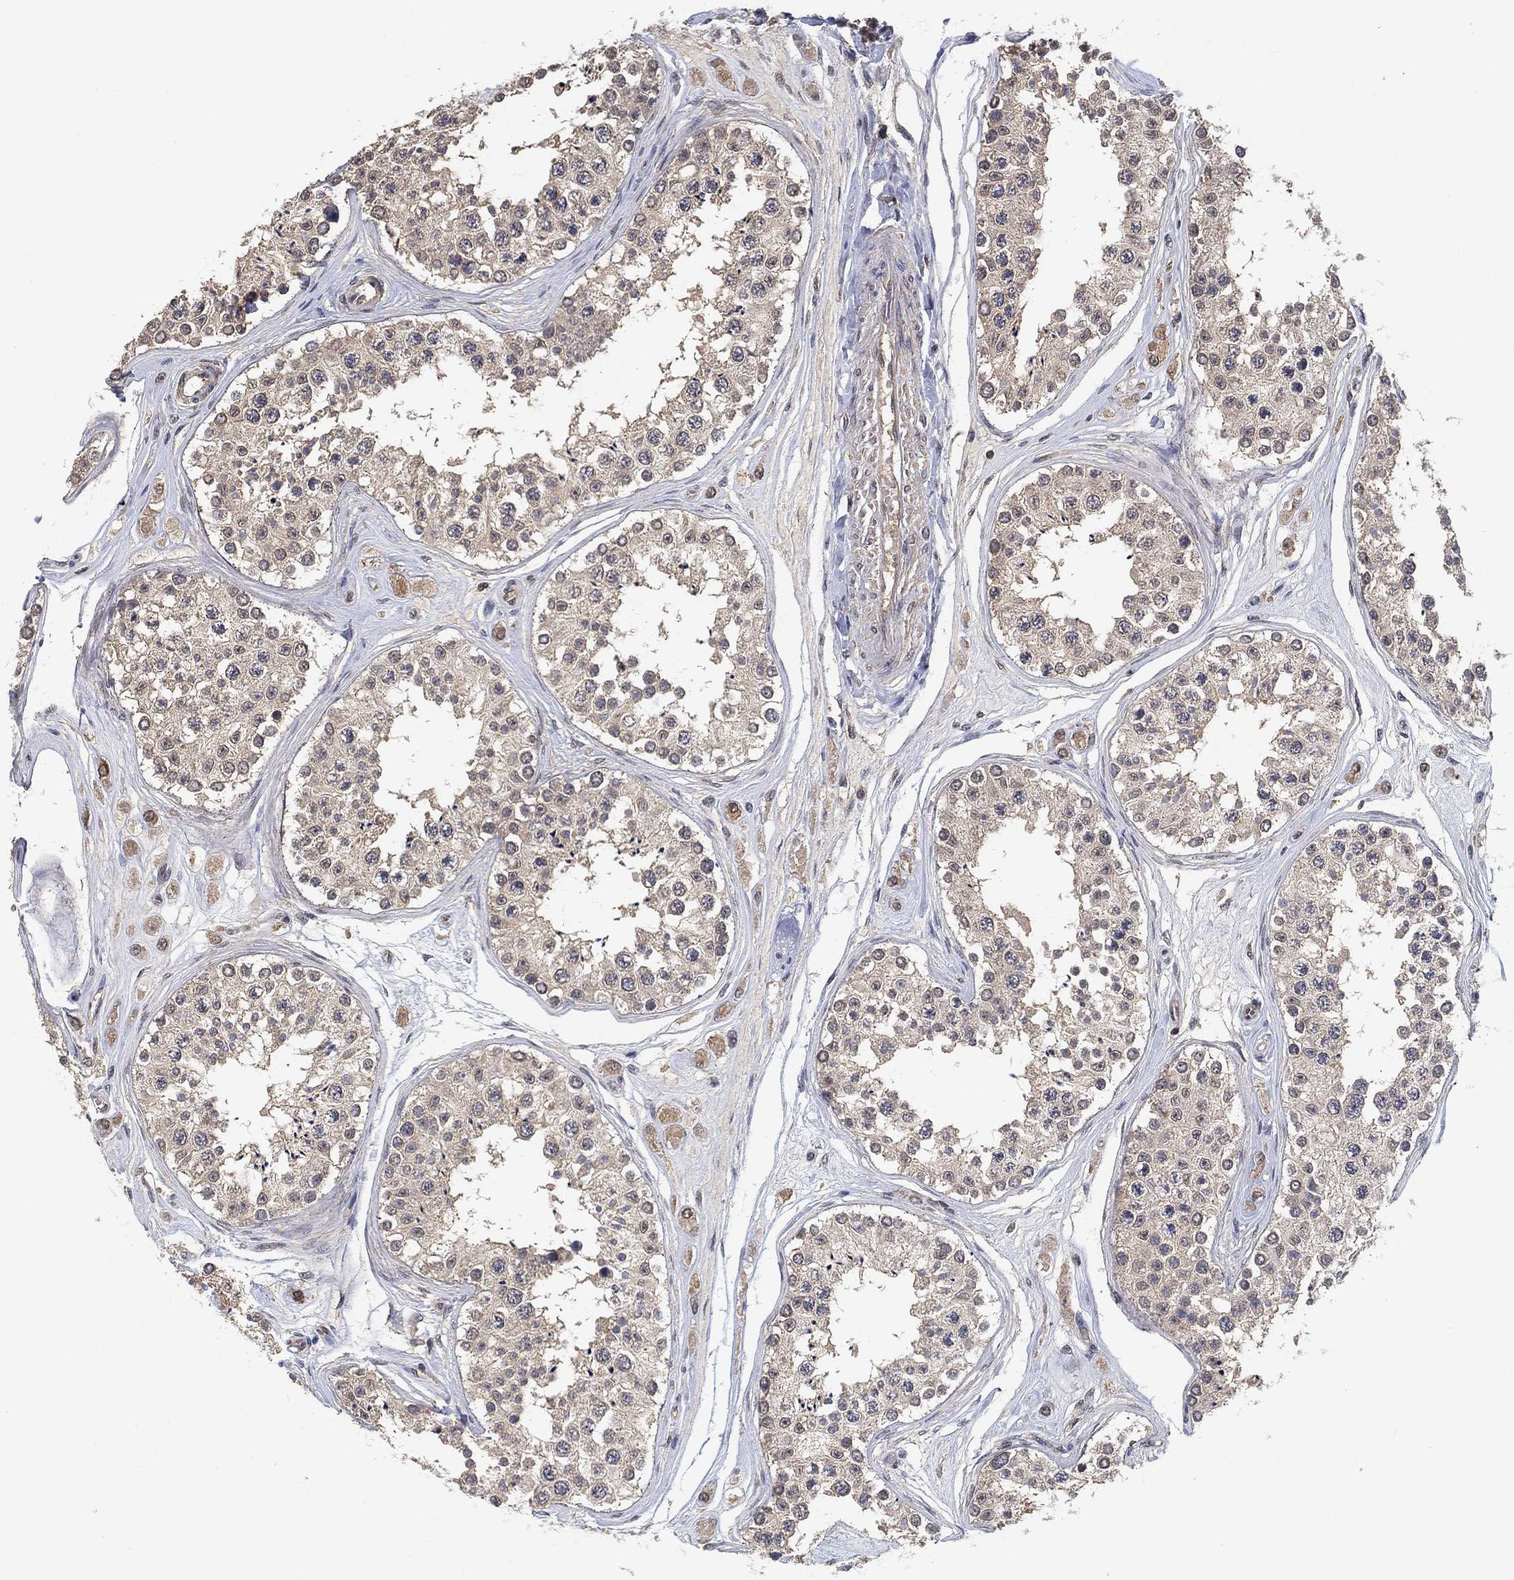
{"staining": {"intensity": "weak", "quantity": "25%-75%", "location": "cytoplasmic/membranous"}, "tissue": "testis", "cell_type": "Cells in seminiferous ducts", "image_type": "normal", "snomed": [{"axis": "morphology", "description": "Normal tissue, NOS"}, {"axis": "topography", "description": "Testis"}], "caption": "High-magnification brightfield microscopy of unremarkable testis stained with DAB (brown) and counterstained with hematoxylin (blue). cells in seminiferous ducts exhibit weak cytoplasmic/membranous positivity is present in about25%-75% of cells. Immunohistochemistry stains the protein of interest in brown and the nuclei are stained blue.", "gene": "CCDC43", "patient": {"sex": "male", "age": 25}}